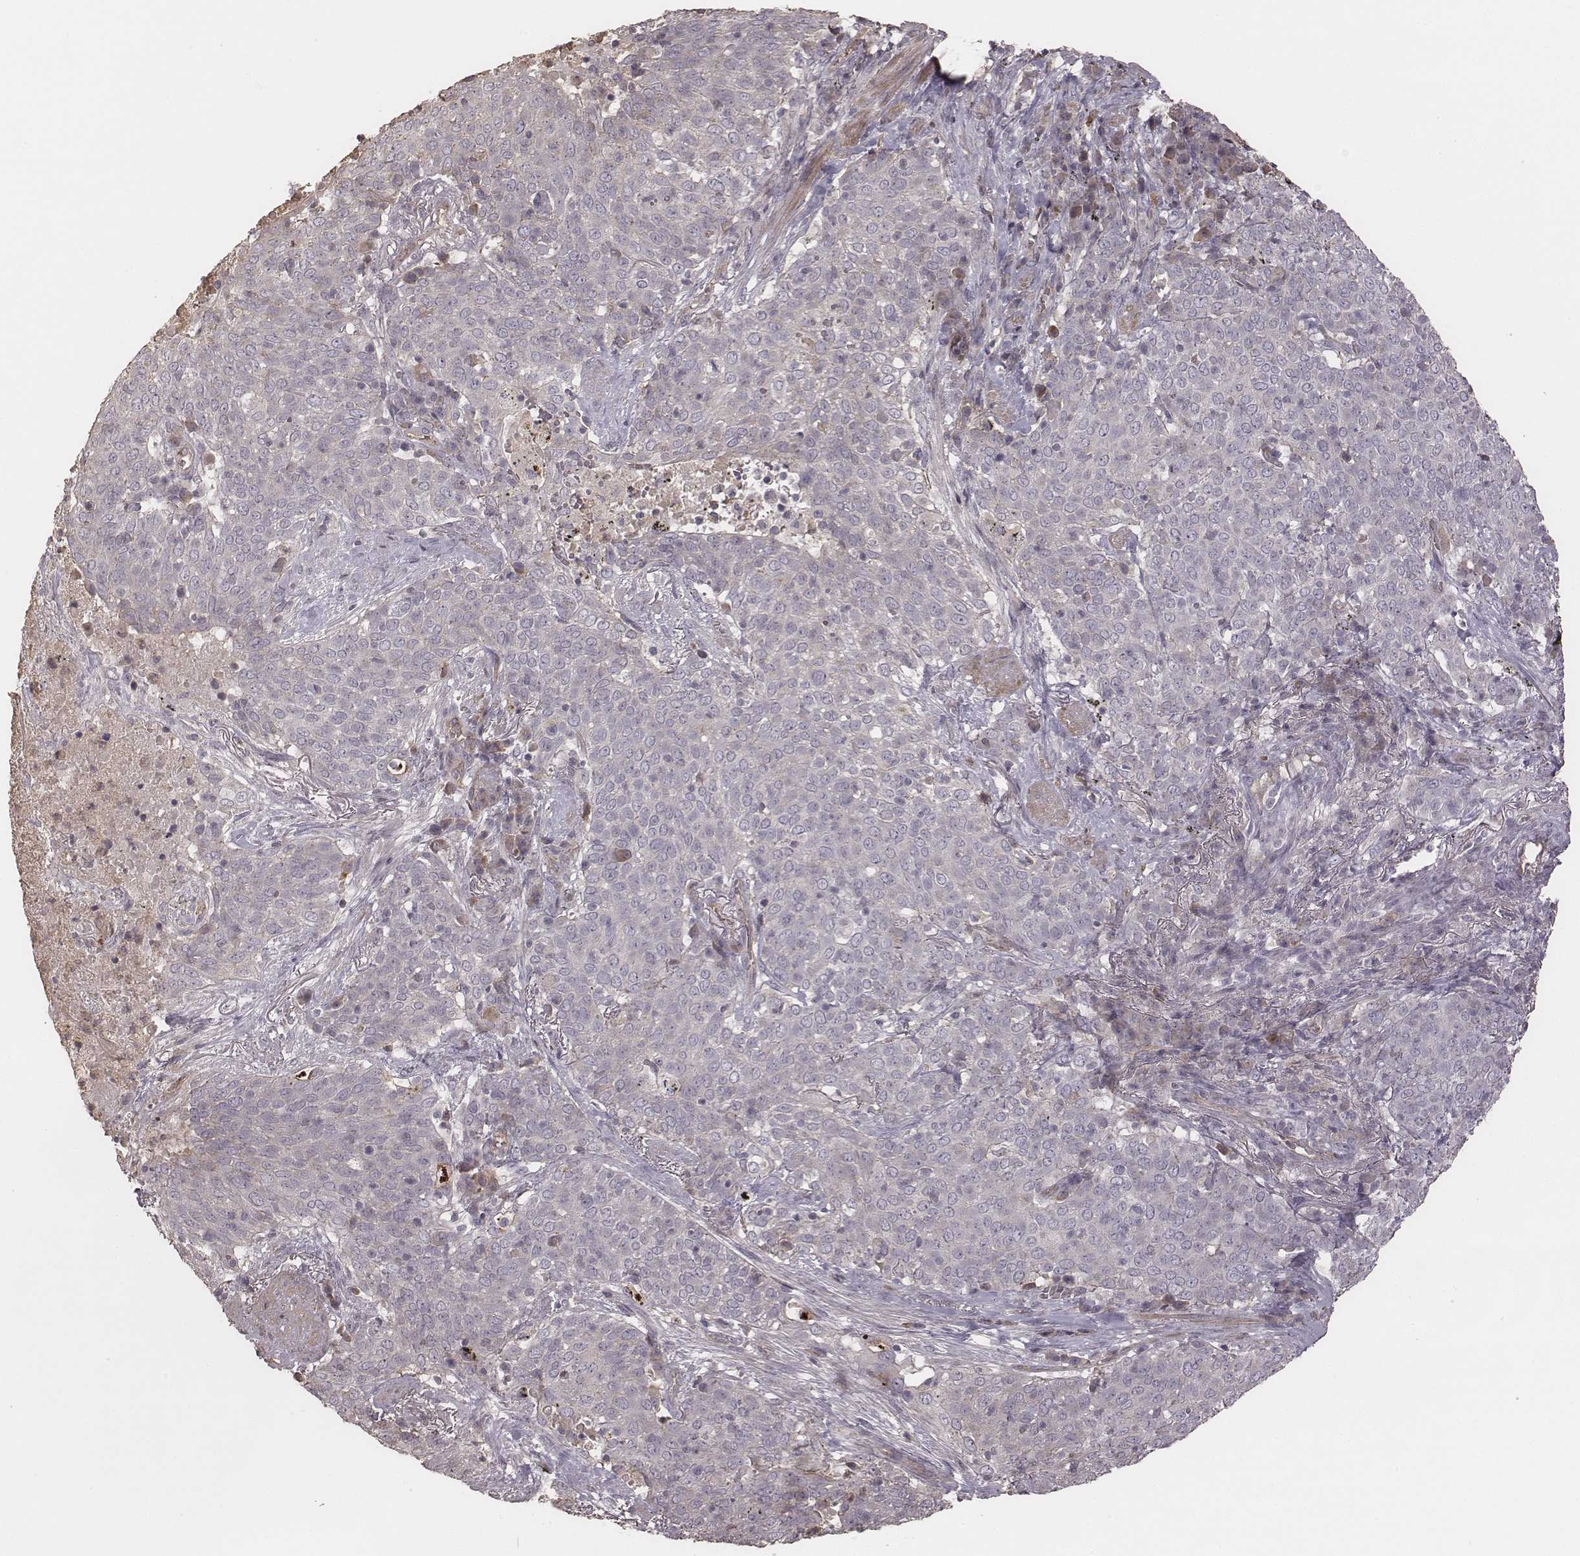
{"staining": {"intensity": "negative", "quantity": "none", "location": "none"}, "tissue": "lung cancer", "cell_type": "Tumor cells", "image_type": "cancer", "snomed": [{"axis": "morphology", "description": "Squamous cell carcinoma, NOS"}, {"axis": "topography", "description": "Lung"}], "caption": "Immunohistochemistry of lung squamous cell carcinoma shows no positivity in tumor cells.", "gene": "OTOGL", "patient": {"sex": "male", "age": 82}}